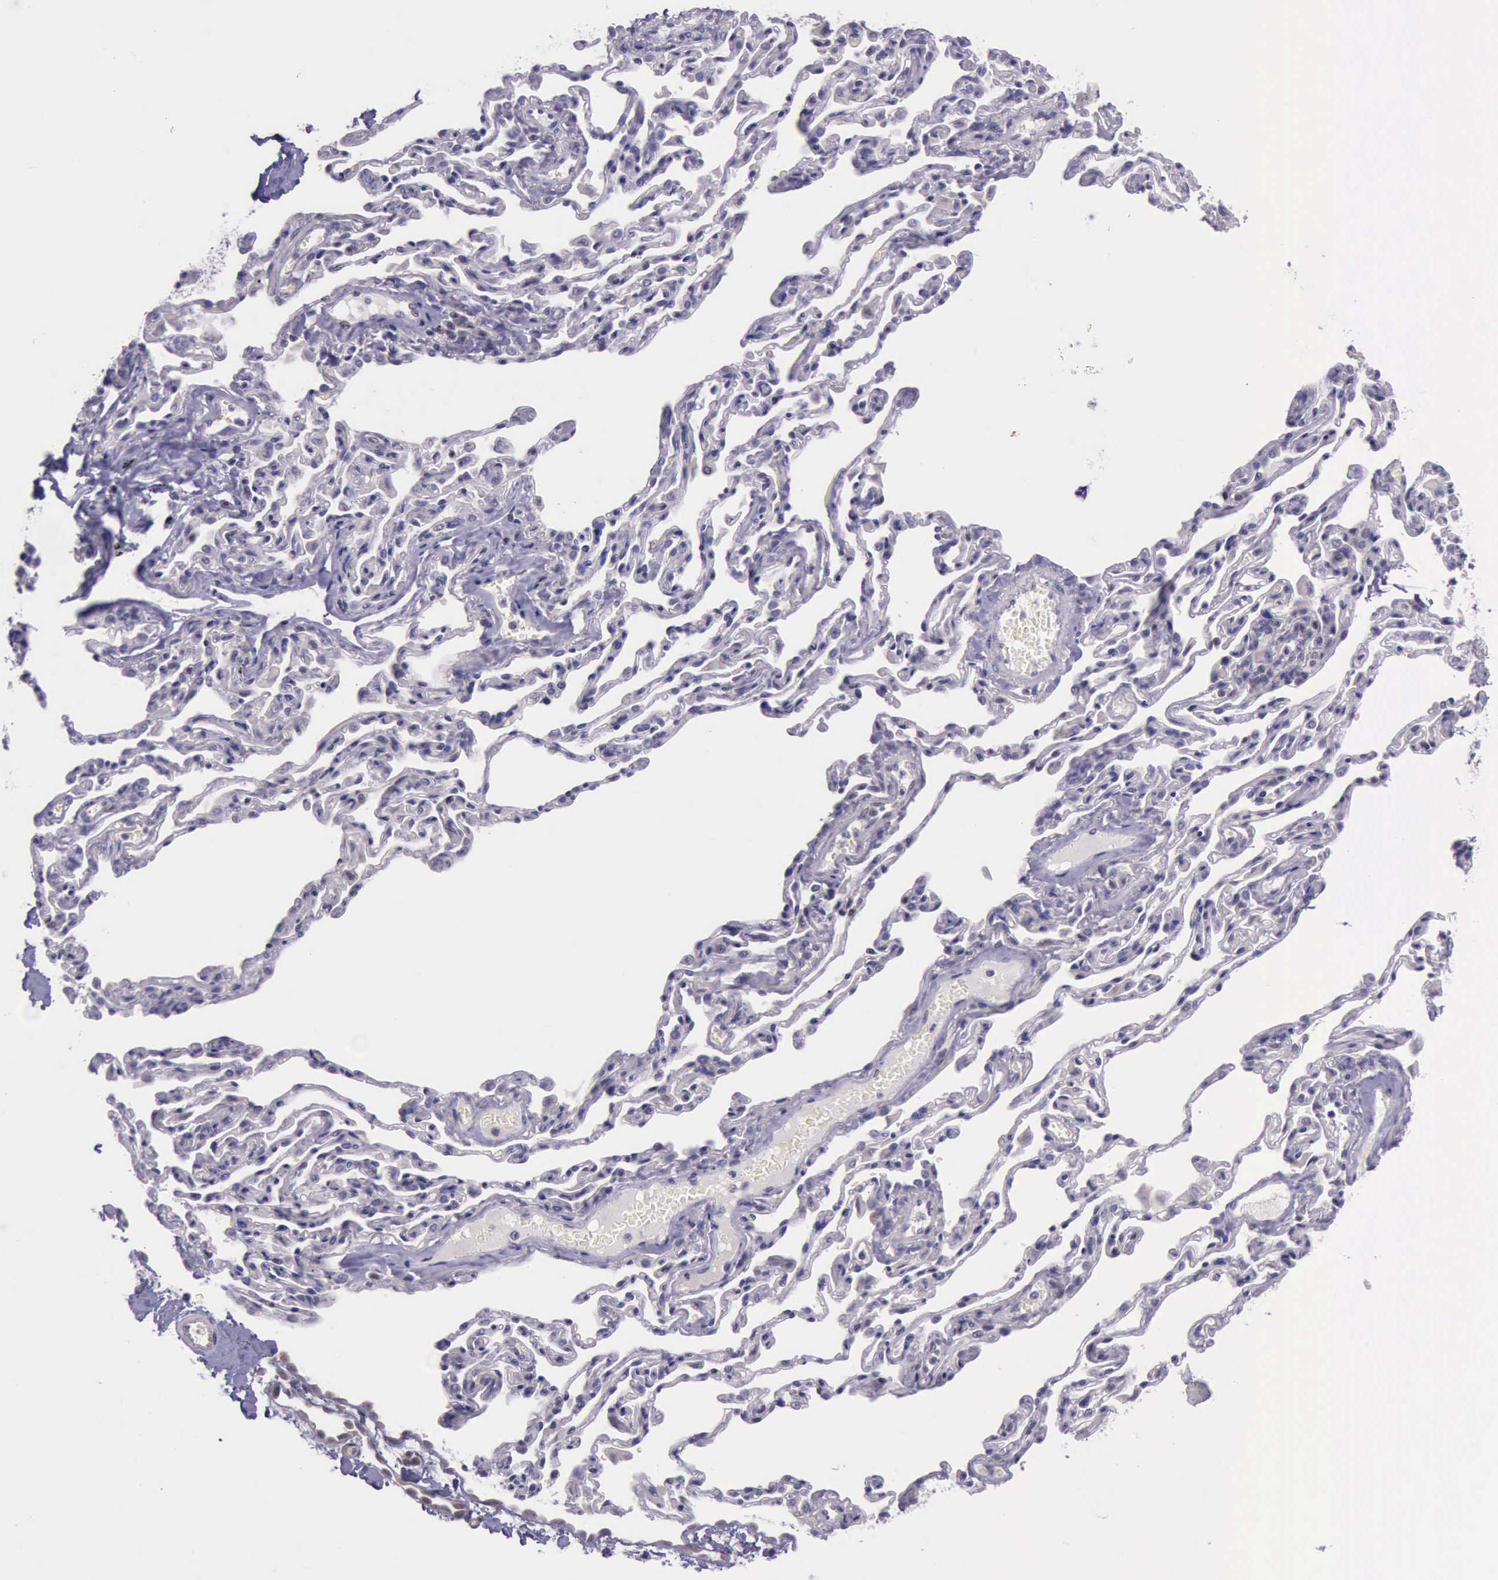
{"staining": {"intensity": "negative", "quantity": "none", "location": "none"}, "tissue": "bronchus", "cell_type": "Respiratory epithelial cells", "image_type": "normal", "snomed": [{"axis": "morphology", "description": "Normal tissue, NOS"}, {"axis": "topography", "description": "Cartilage tissue"}, {"axis": "topography", "description": "Bronchus"}, {"axis": "topography", "description": "Lung"}], "caption": "IHC photomicrograph of normal bronchus: bronchus stained with DAB shows no significant protein staining in respiratory epithelial cells.", "gene": "PARP1", "patient": {"sex": "male", "age": 64}}